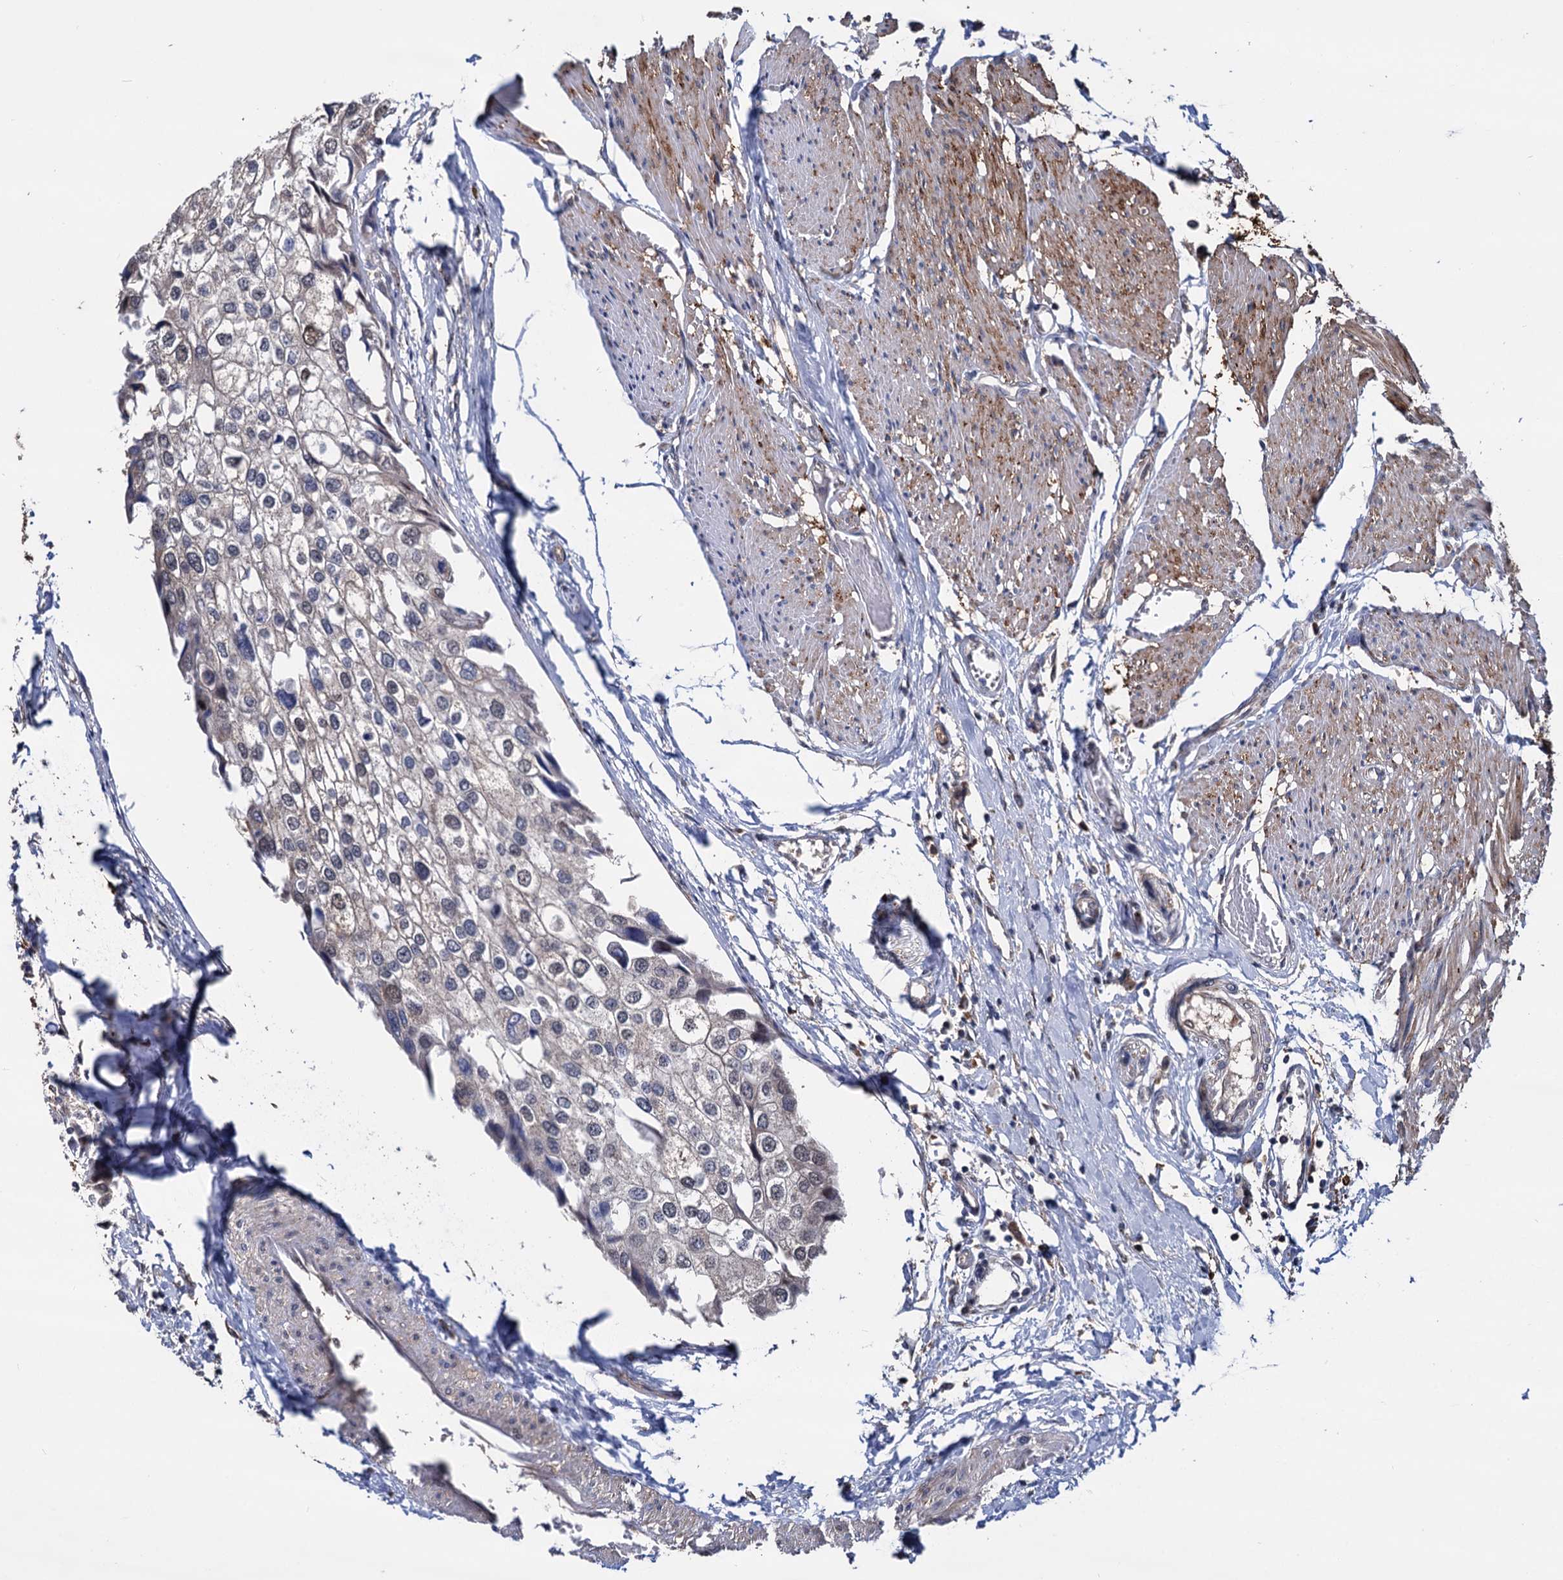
{"staining": {"intensity": "weak", "quantity": "25%-75%", "location": "nuclear"}, "tissue": "urothelial cancer", "cell_type": "Tumor cells", "image_type": "cancer", "snomed": [{"axis": "morphology", "description": "Urothelial carcinoma, High grade"}, {"axis": "topography", "description": "Urinary bladder"}], "caption": "Urothelial cancer stained with a protein marker reveals weak staining in tumor cells.", "gene": "PSMD4", "patient": {"sex": "male", "age": 64}}